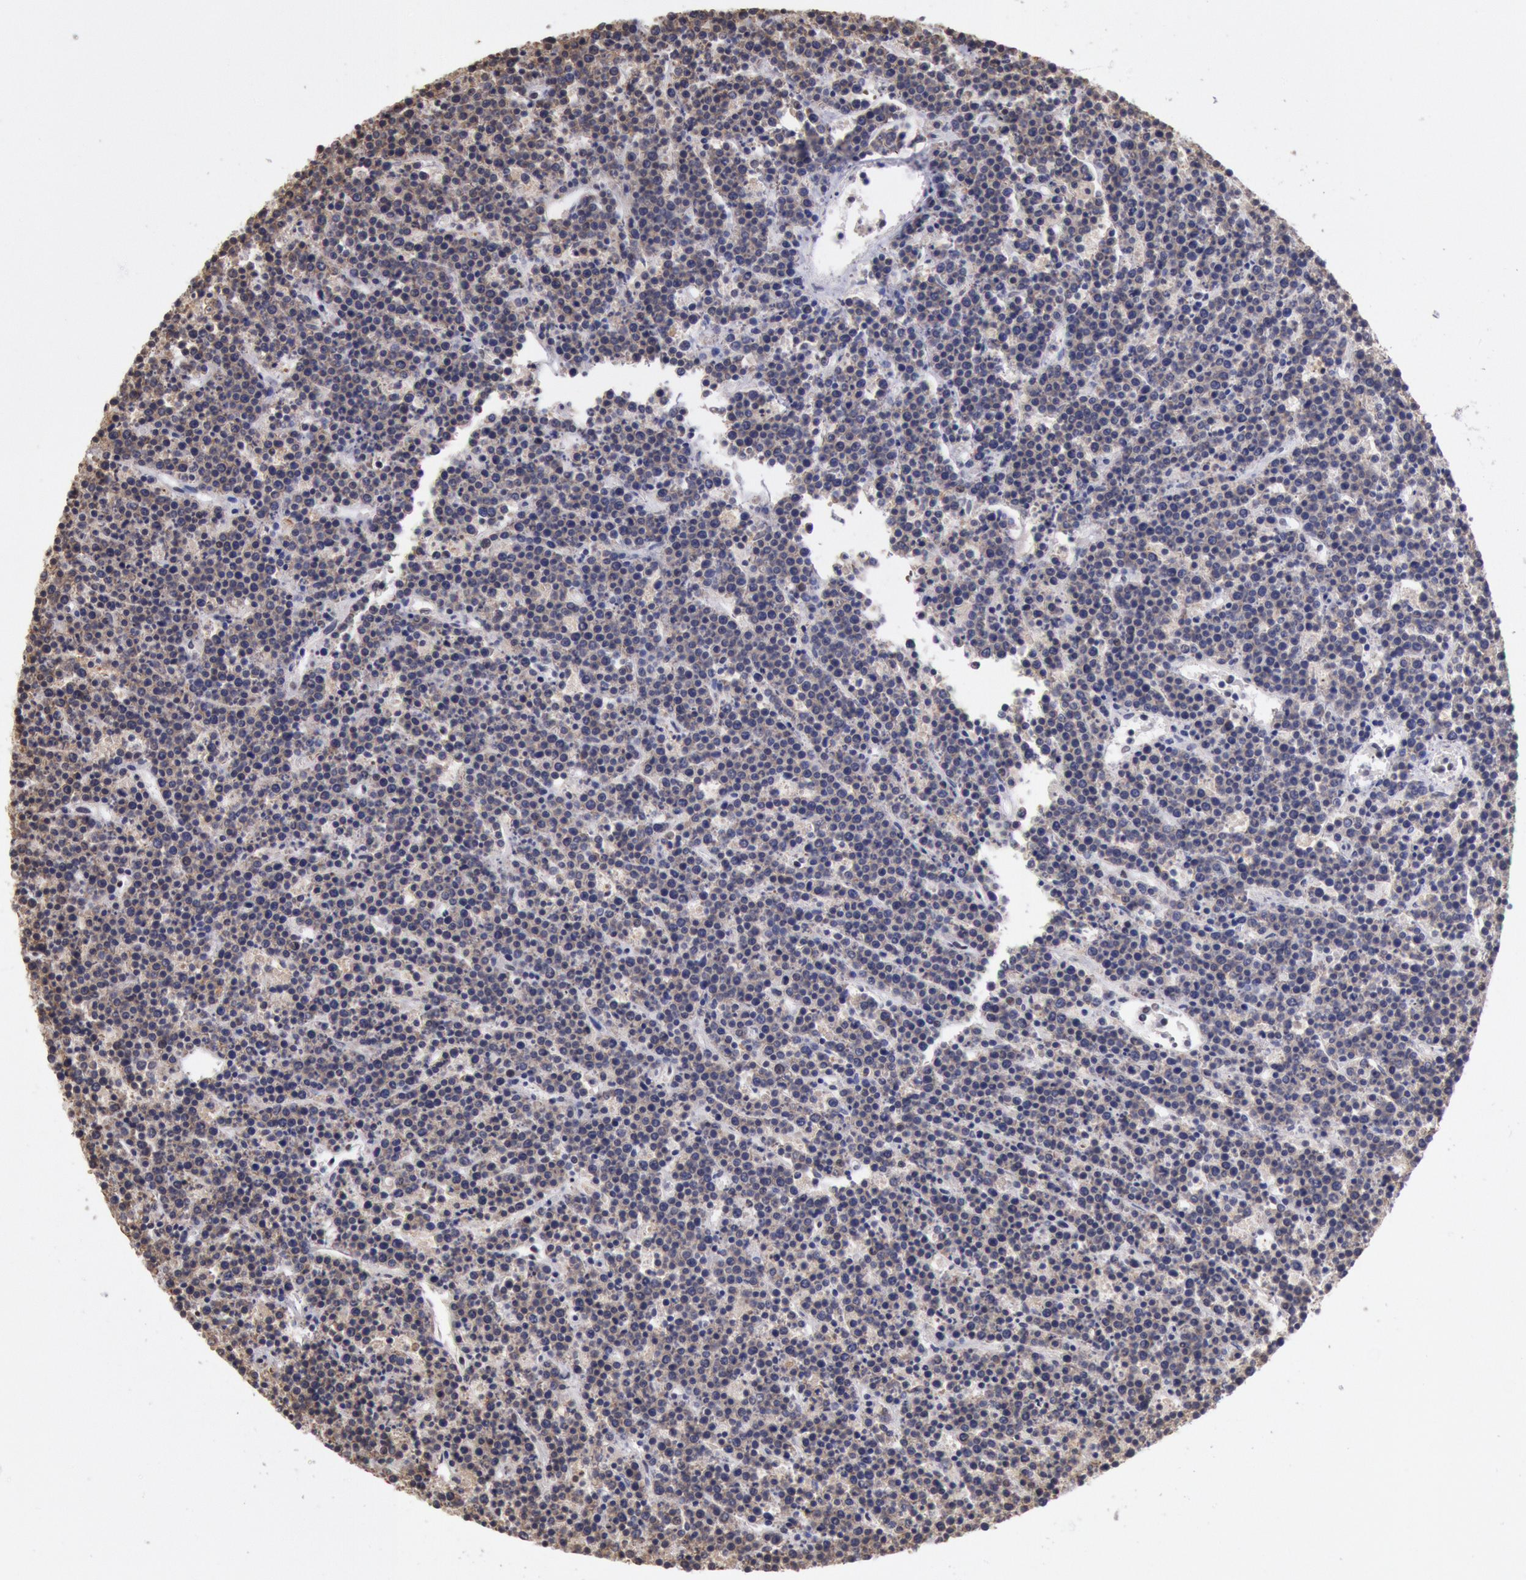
{"staining": {"intensity": "weak", "quantity": ">75%", "location": "nuclear"}, "tissue": "lymphoma", "cell_type": "Tumor cells", "image_type": "cancer", "snomed": [{"axis": "morphology", "description": "Malignant lymphoma, non-Hodgkin's type, High grade"}, {"axis": "topography", "description": "Ovary"}], "caption": "High-grade malignant lymphoma, non-Hodgkin's type stained with DAB (3,3'-diaminobenzidine) immunohistochemistry displays low levels of weak nuclear staining in about >75% of tumor cells. (DAB (3,3'-diaminobenzidine) IHC, brown staining for protein, blue staining for nuclei).", "gene": "SNRPD3", "patient": {"sex": "female", "age": 56}}